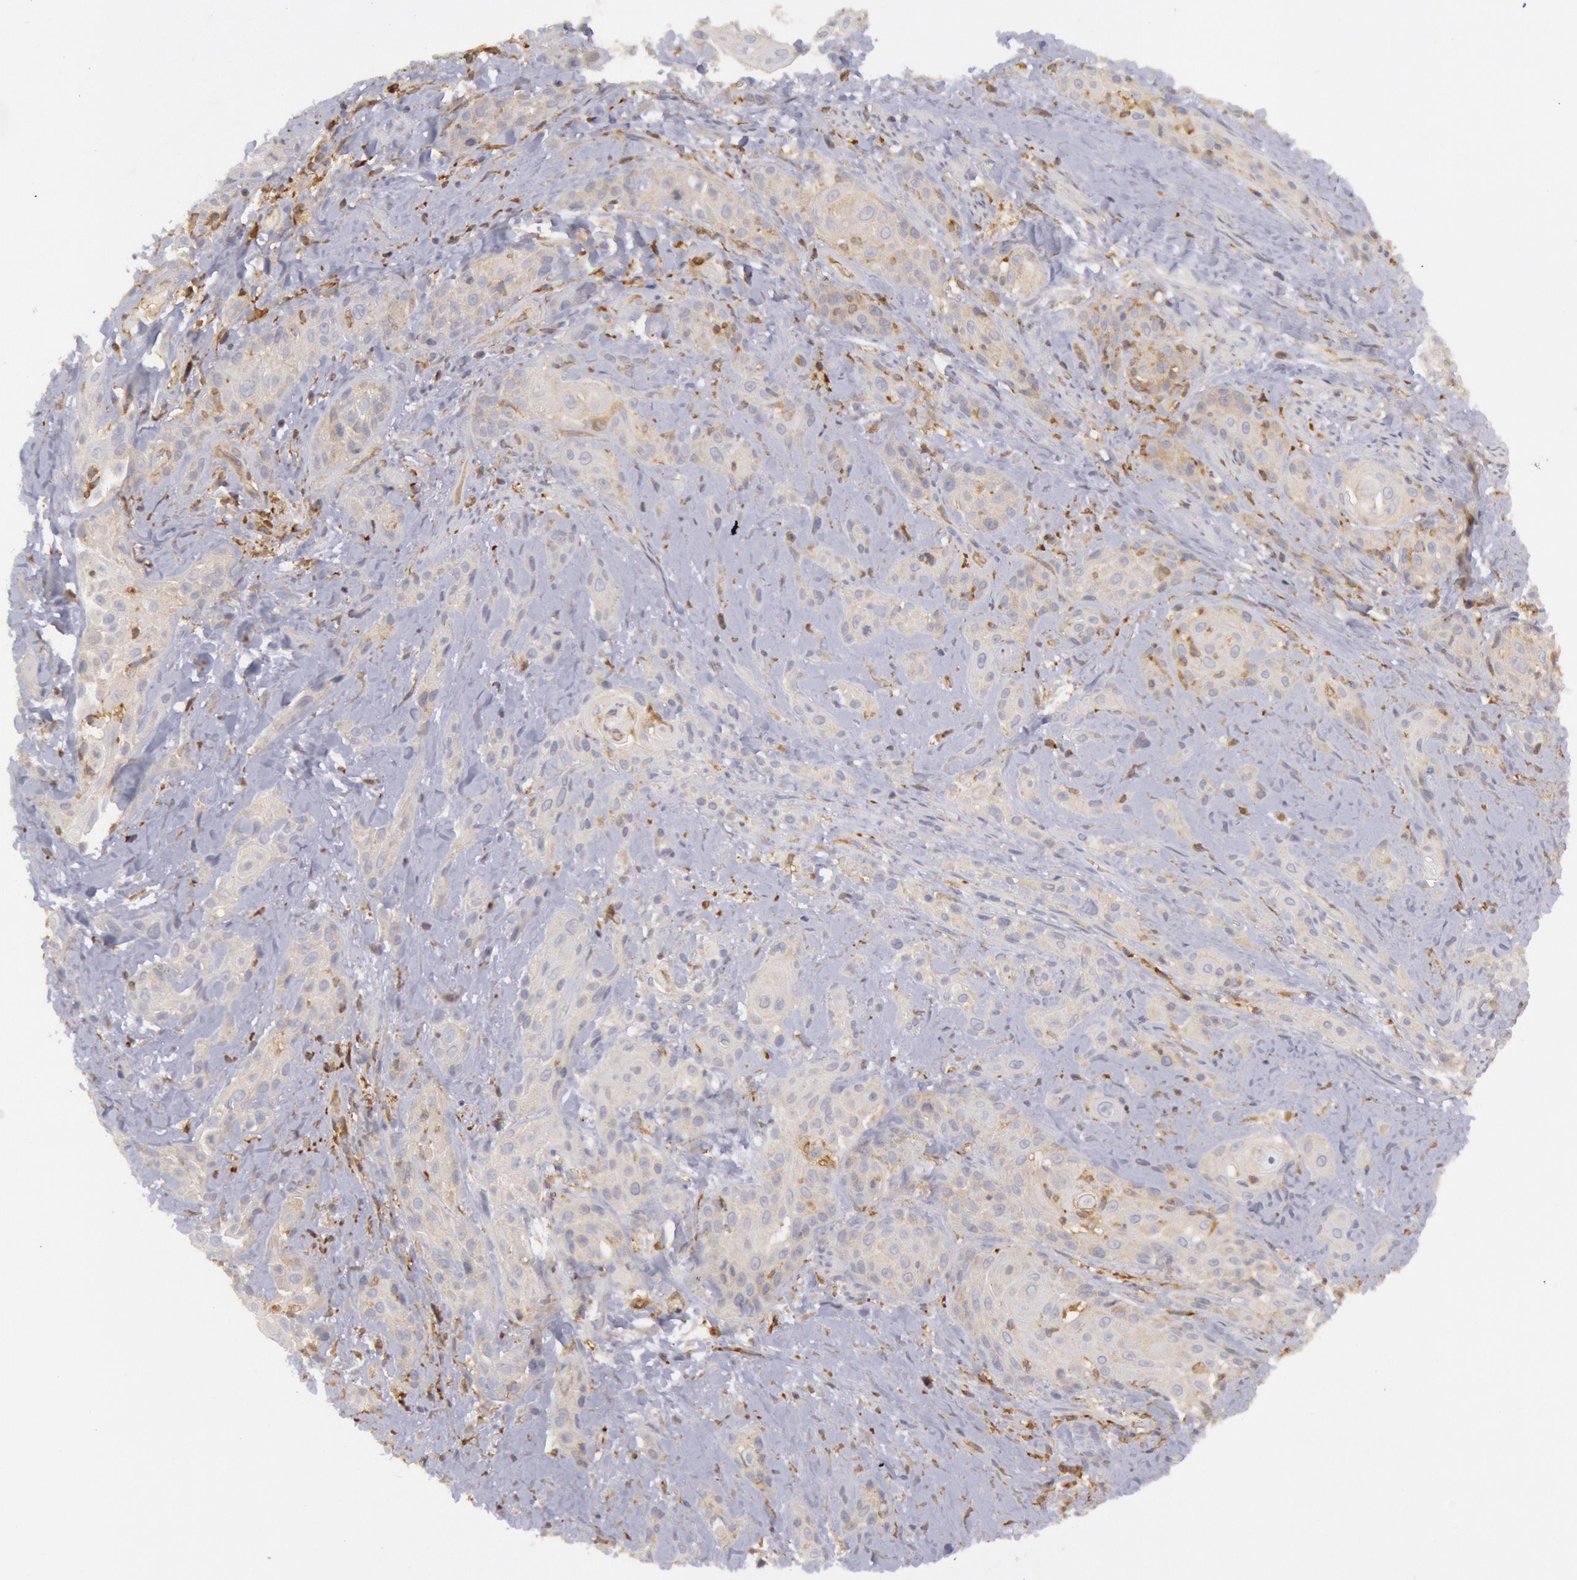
{"staining": {"intensity": "weak", "quantity": ">75%", "location": "cytoplasmic/membranous"}, "tissue": "skin cancer", "cell_type": "Tumor cells", "image_type": "cancer", "snomed": [{"axis": "morphology", "description": "Squamous cell carcinoma, NOS"}, {"axis": "topography", "description": "Skin"}, {"axis": "topography", "description": "Anal"}], "caption": "This is a photomicrograph of immunohistochemistry staining of skin squamous cell carcinoma, which shows weak staining in the cytoplasmic/membranous of tumor cells.", "gene": "IKBKB", "patient": {"sex": "male", "age": 64}}